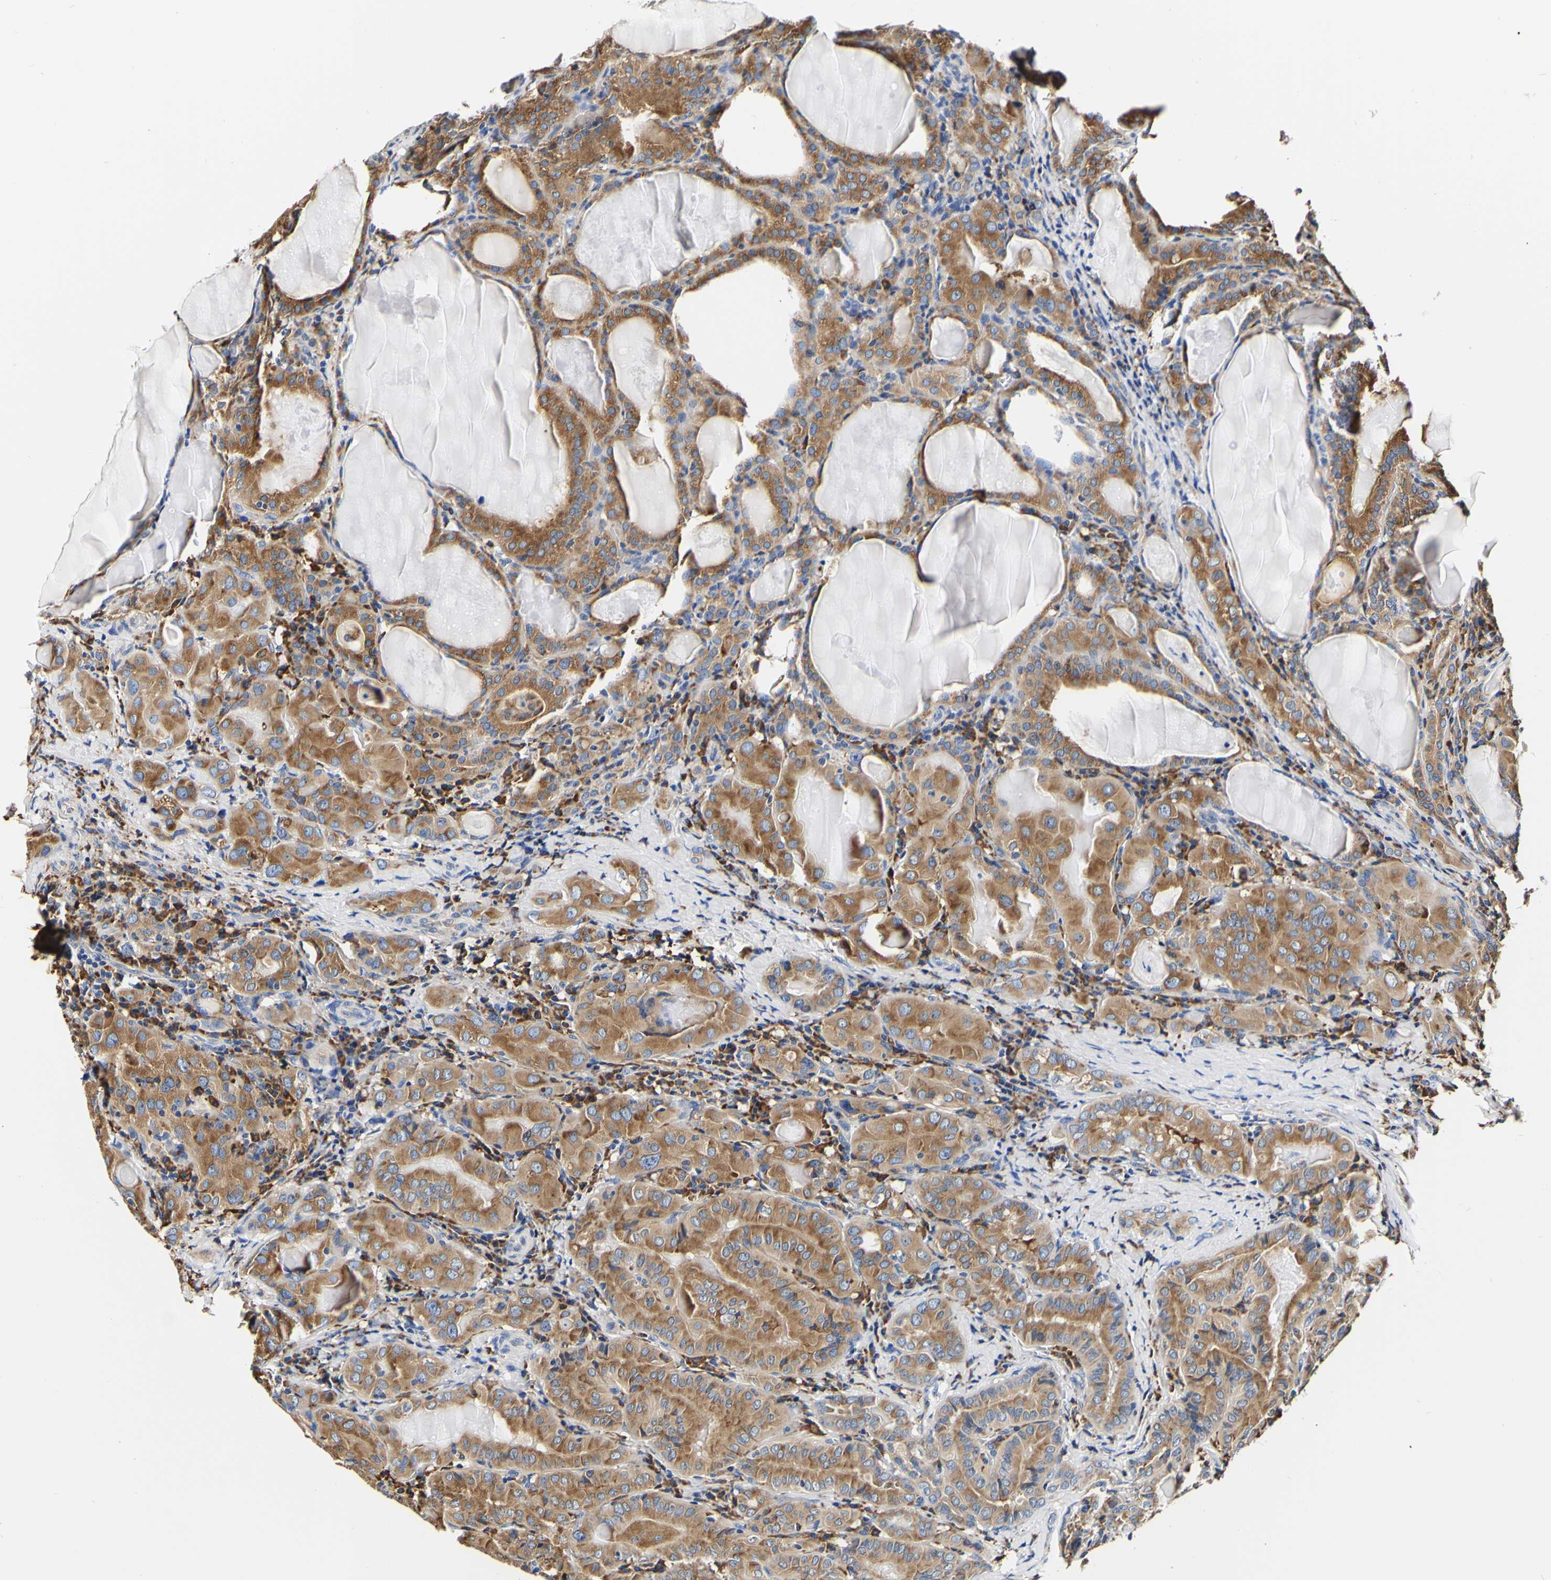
{"staining": {"intensity": "moderate", "quantity": ">75%", "location": "cytoplasmic/membranous"}, "tissue": "thyroid cancer", "cell_type": "Tumor cells", "image_type": "cancer", "snomed": [{"axis": "morphology", "description": "Papillary adenocarcinoma, NOS"}, {"axis": "topography", "description": "Thyroid gland"}], "caption": "Human papillary adenocarcinoma (thyroid) stained with a brown dye shows moderate cytoplasmic/membranous positive expression in approximately >75% of tumor cells.", "gene": "P4HB", "patient": {"sex": "female", "age": 42}}